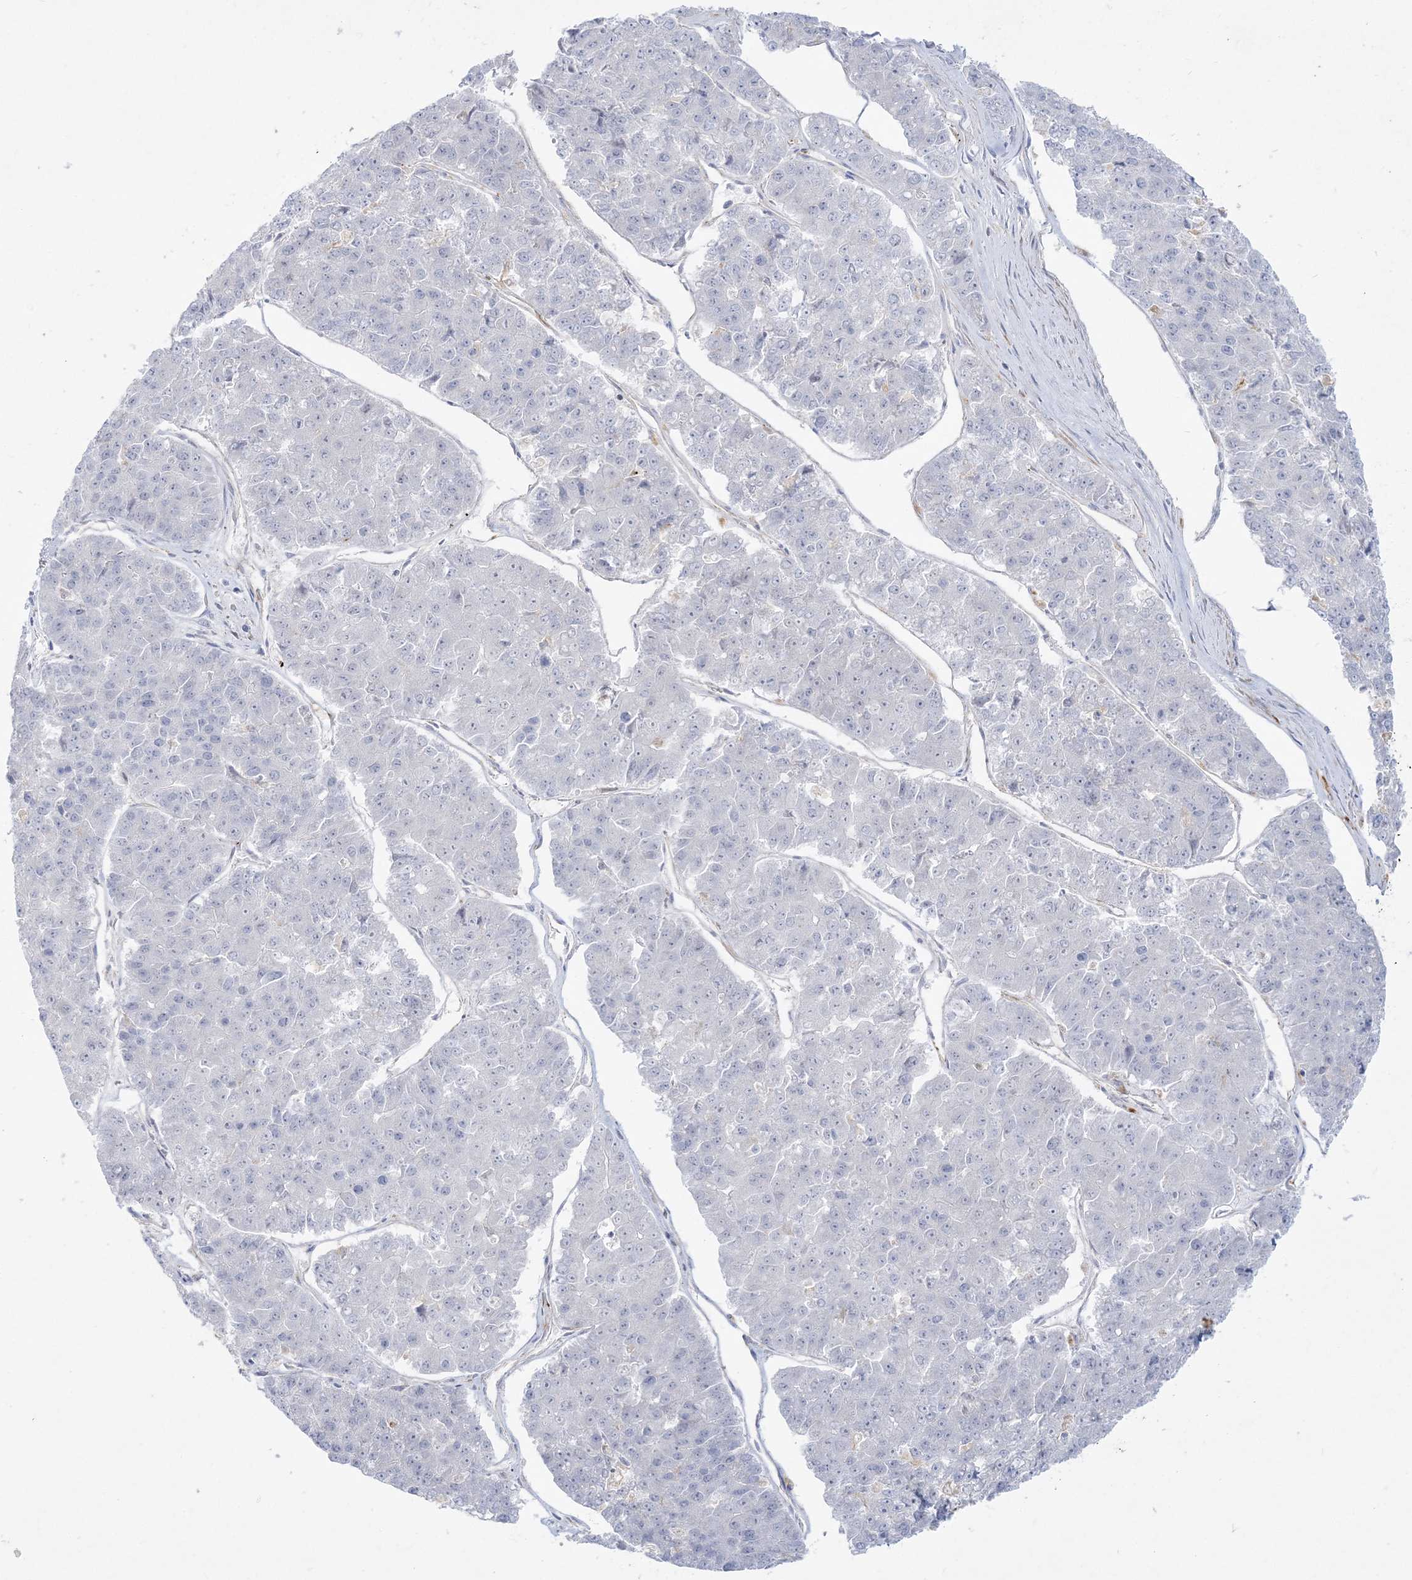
{"staining": {"intensity": "negative", "quantity": "none", "location": "none"}, "tissue": "pancreatic cancer", "cell_type": "Tumor cells", "image_type": "cancer", "snomed": [{"axis": "morphology", "description": "Adenocarcinoma, NOS"}, {"axis": "topography", "description": "Pancreas"}], "caption": "This is an immunohistochemistry (IHC) histopathology image of human adenocarcinoma (pancreatic). There is no staining in tumor cells.", "gene": "GPAT2", "patient": {"sex": "male", "age": 50}}